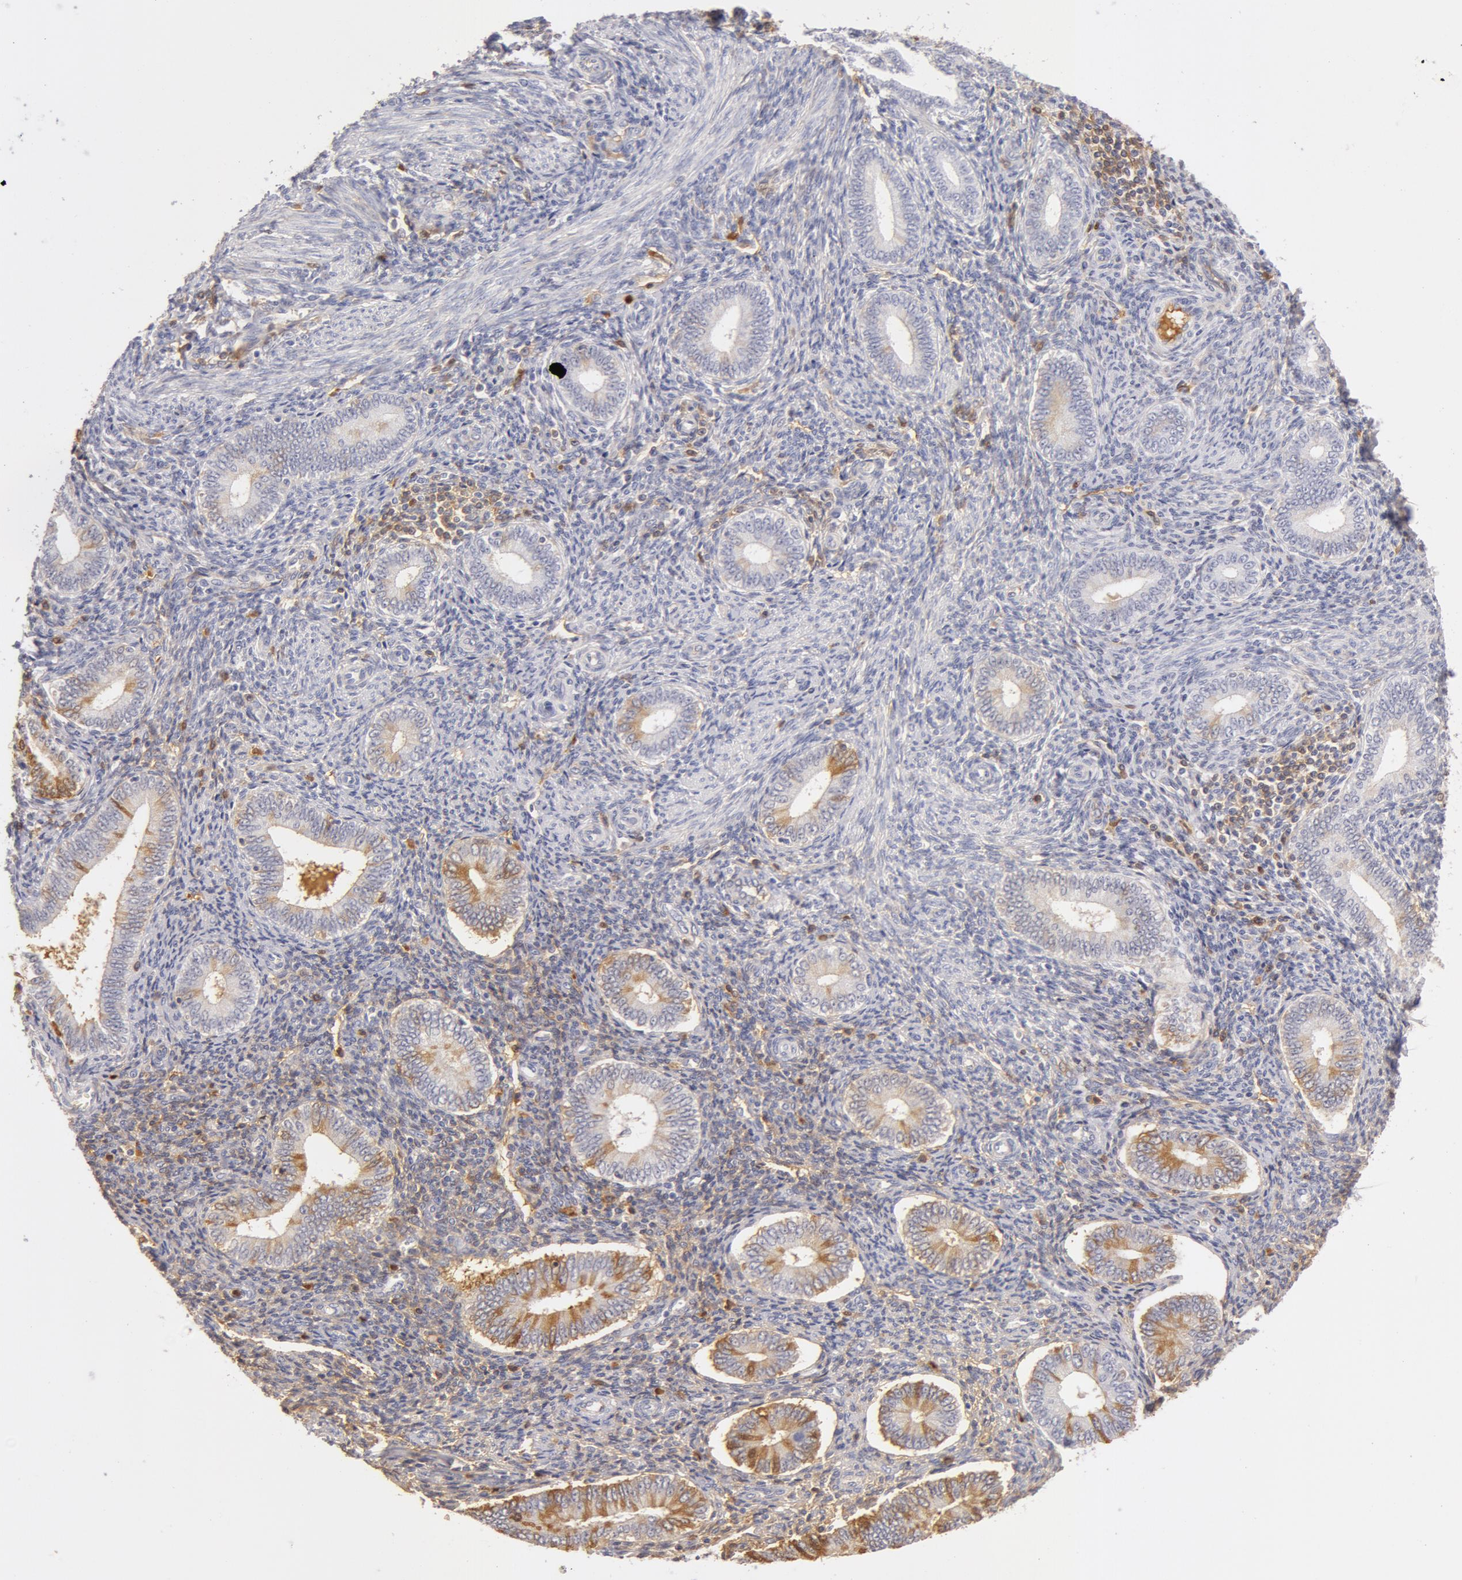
{"staining": {"intensity": "weak", "quantity": "<25%", "location": "cytoplasmic/membranous"}, "tissue": "endometrium", "cell_type": "Cells in endometrial stroma", "image_type": "normal", "snomed": [{"axis": "morphology", "description": "Normal tissue, NOS"}, {"axis": "topography", "description": "Endometrium"}], "caption": "Cells in endometrial stroma are negative for brown protein staining in unremarkable endometrium. (DAB immunohistochemistry, high magnification).", "gene": "AHSG", "patient": {"sex": "female", "age": 35}}